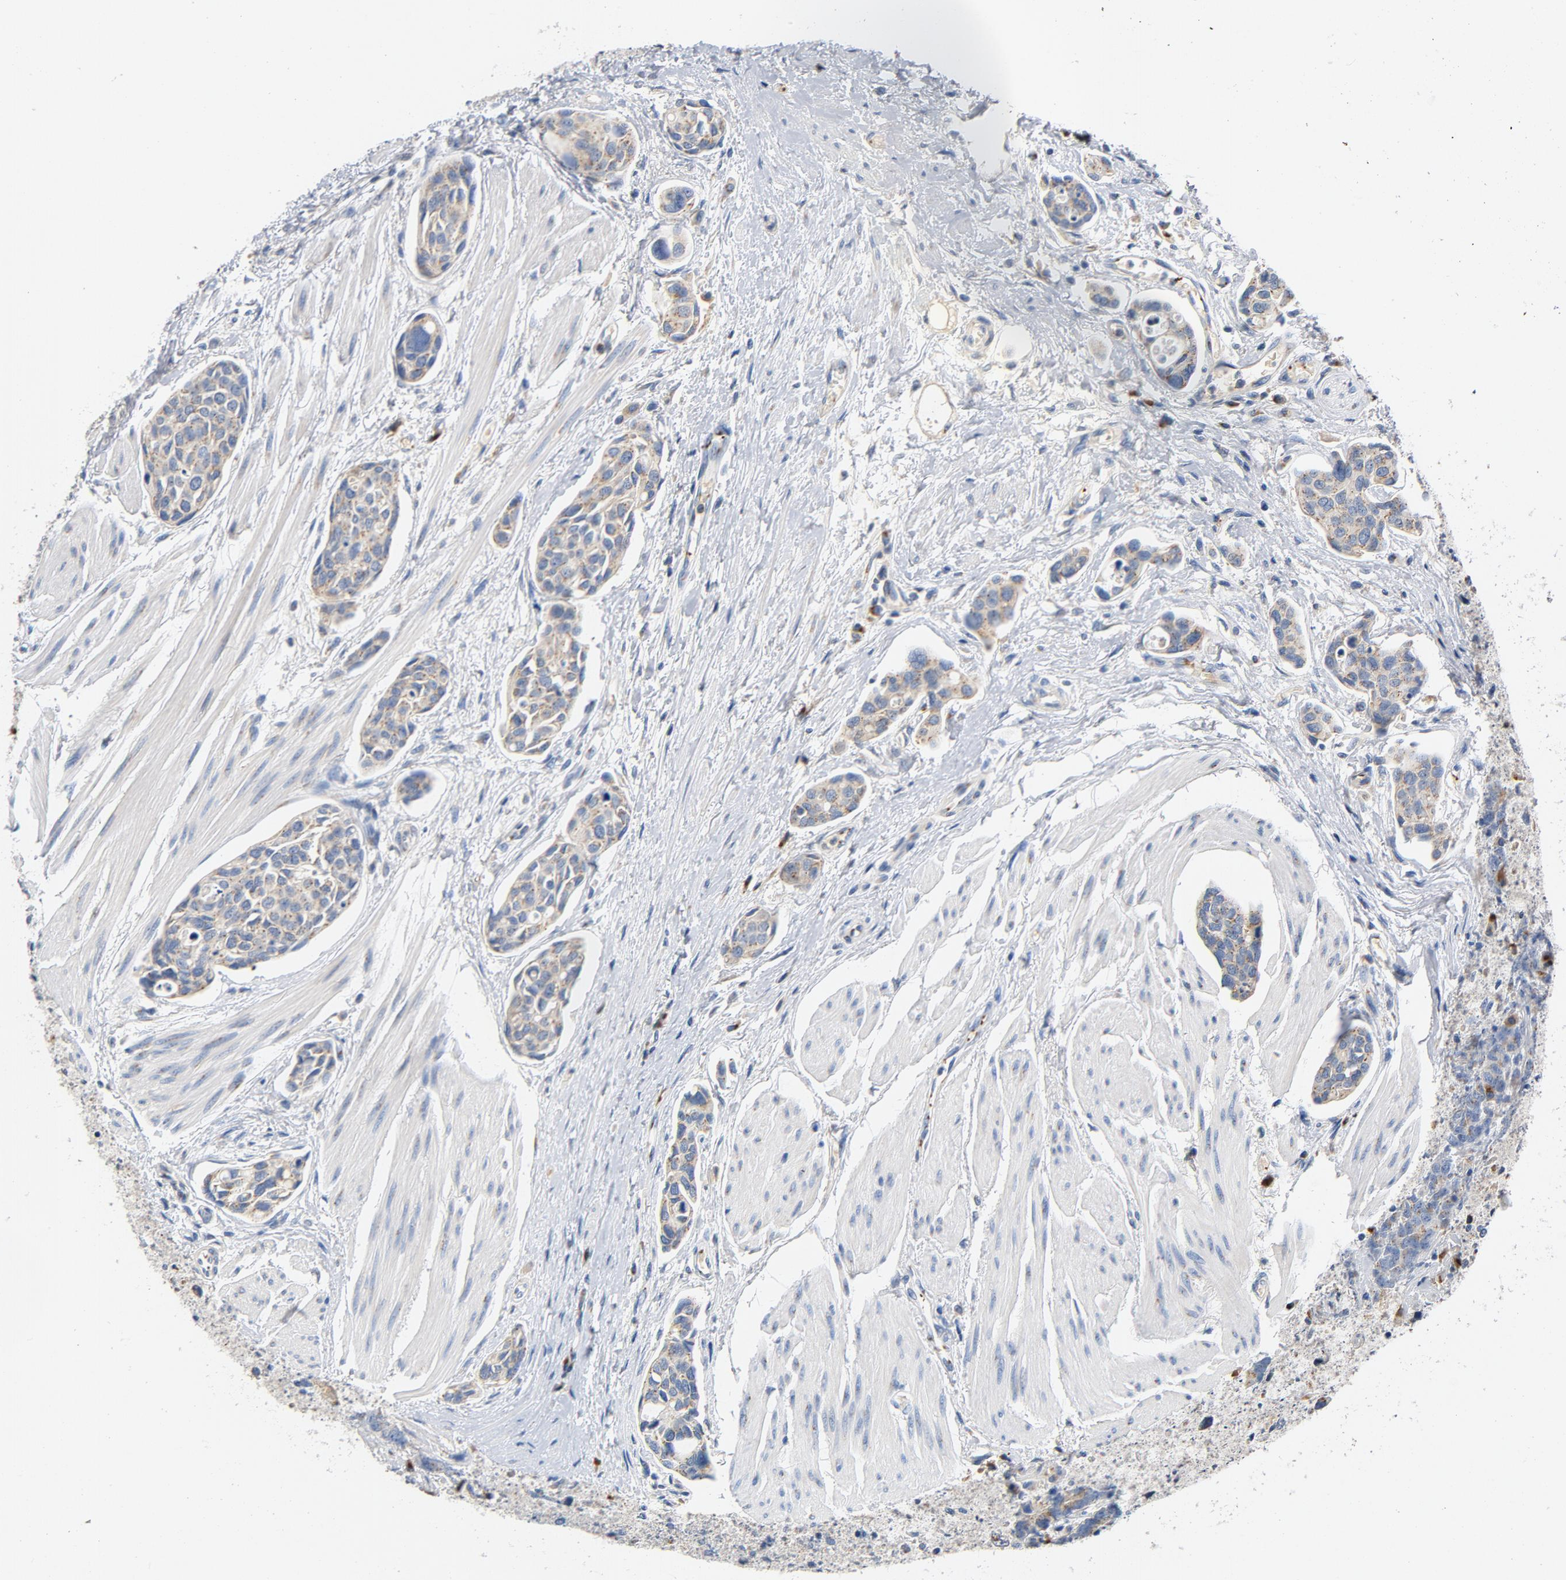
{"staining": {"intensity": "negative", "quantity": "none", "location": "none"}, "tissue": "urothelial cancer", "cell_type": "Tumor cells", "image_type": "cancer", "snomed": [{"axis": "morphology", "description": "Urothelial carcinoma, High grade"}, {"axis": "topography", "description": "Urinary bladder"}], "caption": "High magnification brightfield microscopy of high-grade urothelial carcinoma stained with DAB (brown) and counterstained with hematoxylin (blue): tumor cells show no significant staining.", "gene": "LMAN2", "patient": {"sex": "male", "age": 78}}